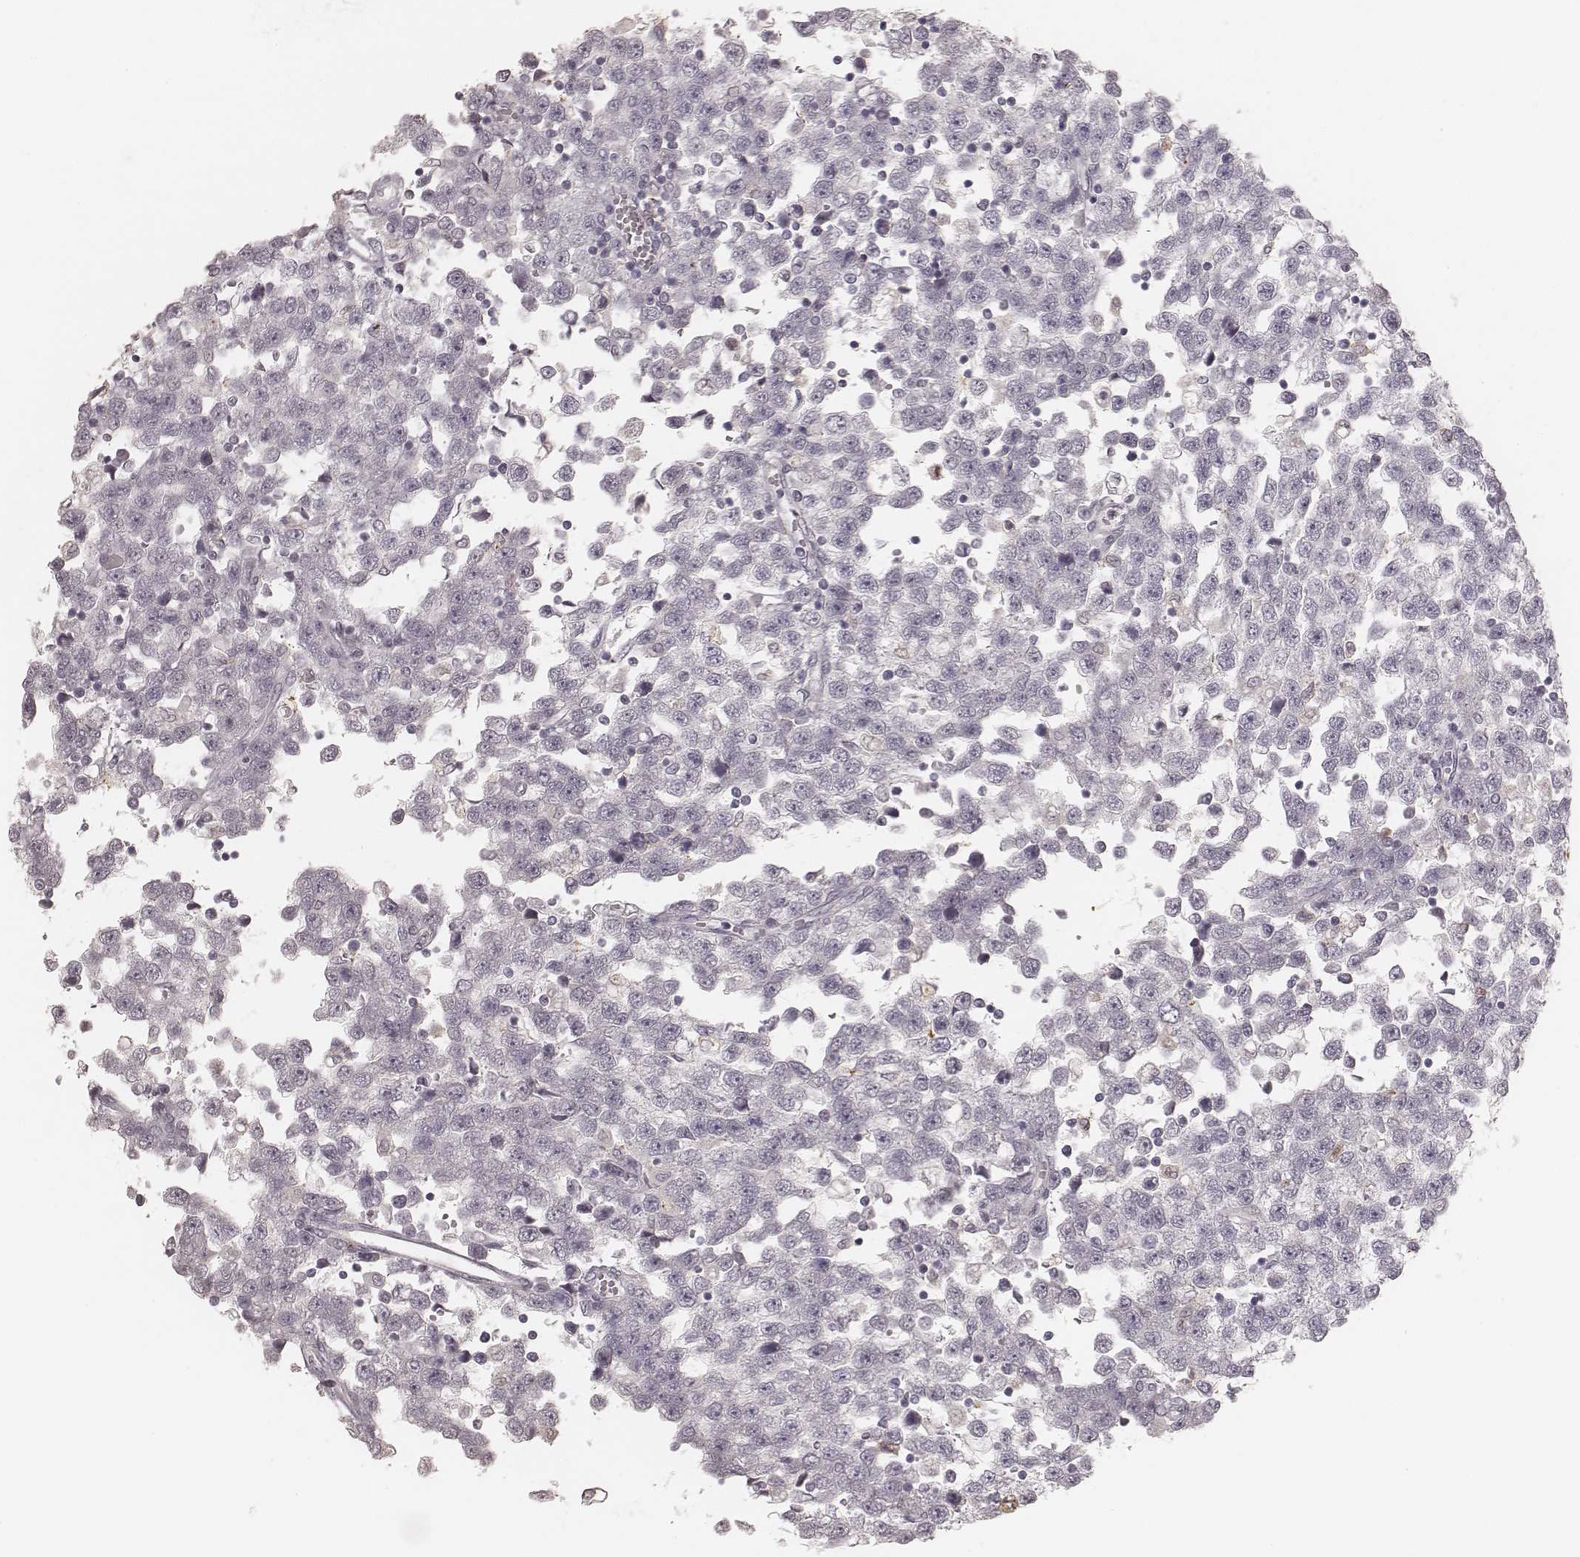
{"staining": {"intensity": "negative", "quantity": "none", "location": "none"}, "tissue": "testis cancer", "cell_type": "Tumor cells", "image_type": "cancer", "snomed": [{"axis": "morphology", "description": "Seminoma, NOS"}, {"axis": "topography", "description": "Testis"}], "caption": "This is a micrograph of immunohistochemistry staining of testis seminoma, which shows no staining in tumor cells.", "gene": "KITLG", "patient": {"sex": "male", "age": 34}}